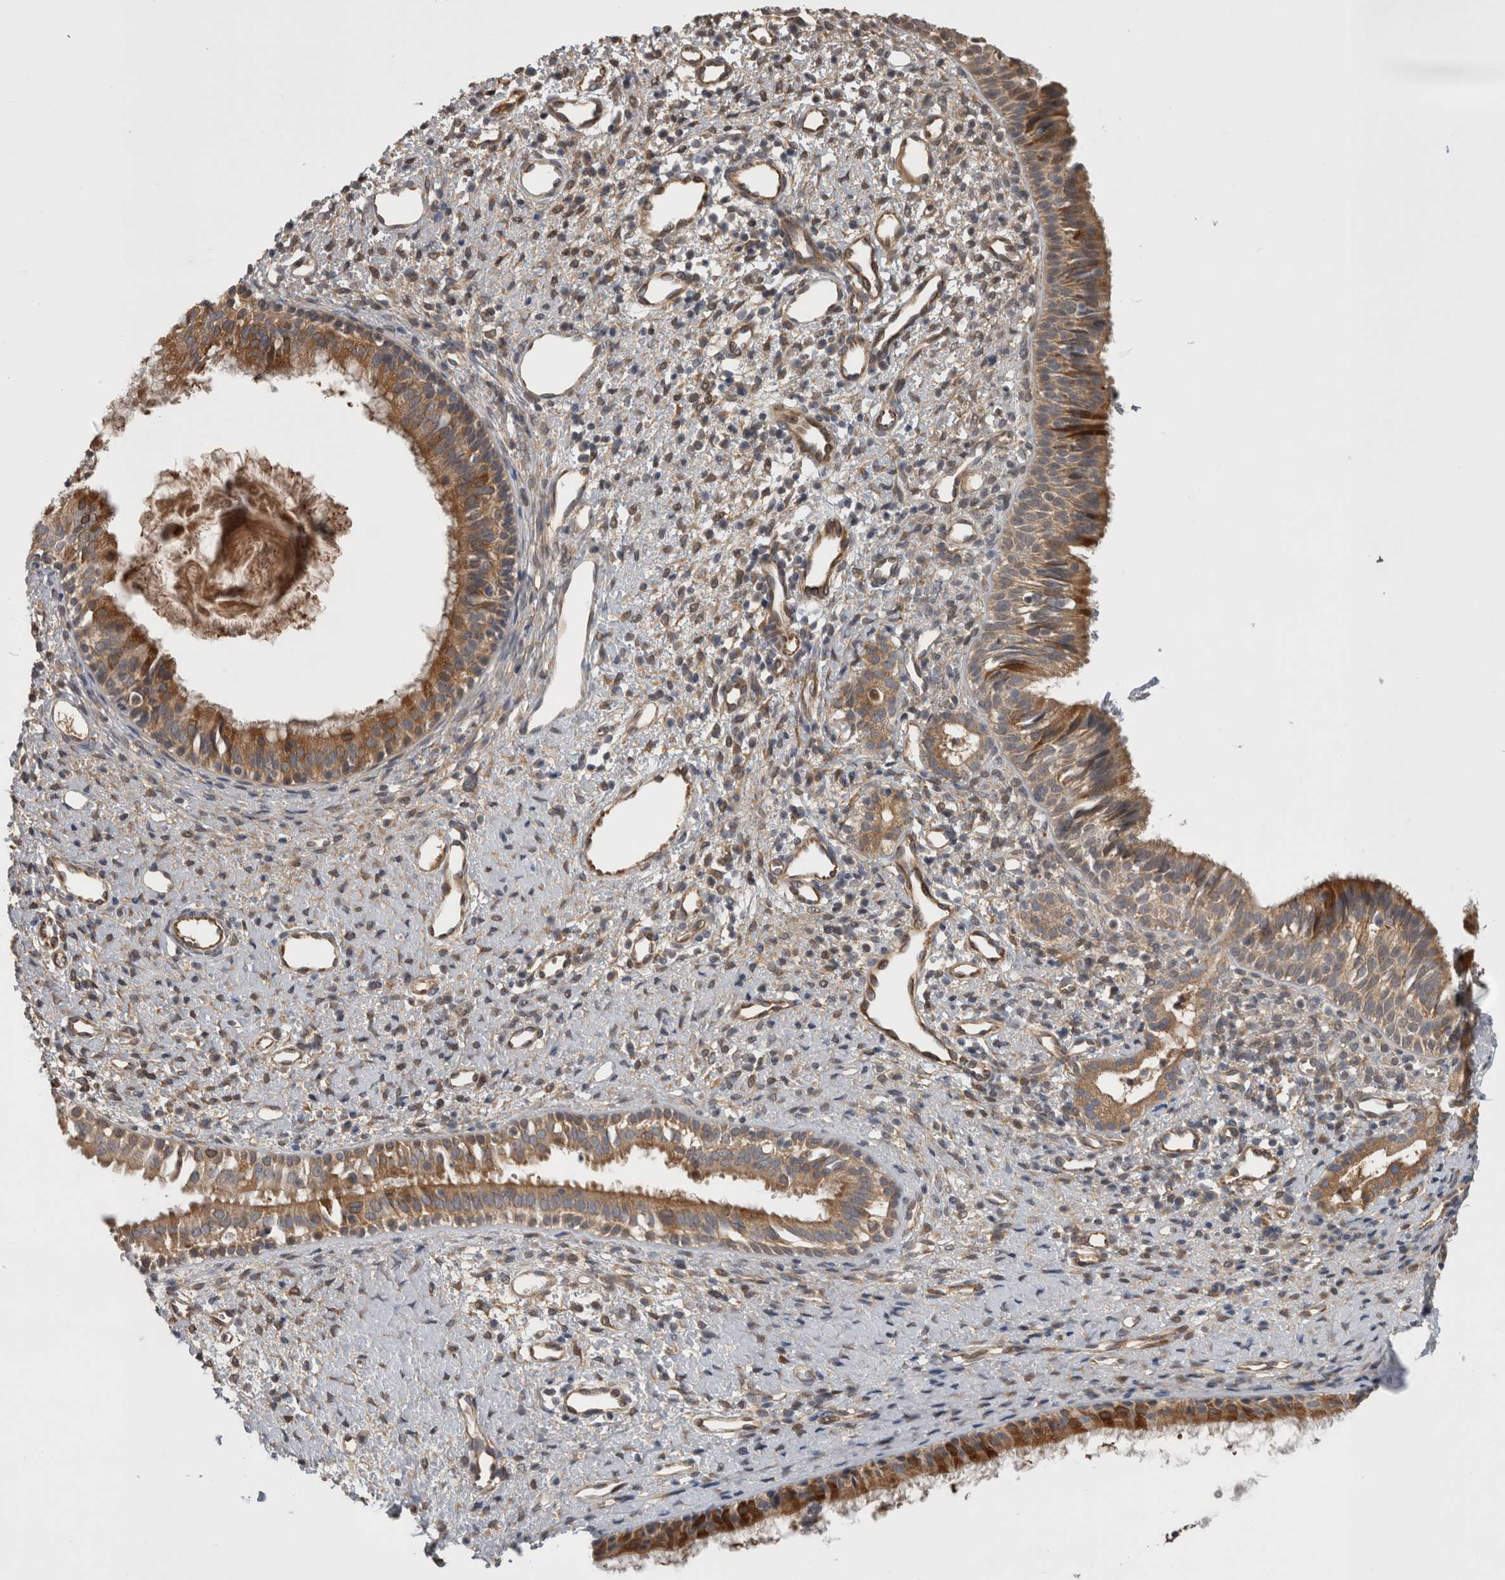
{"staining": {"intensity": "strong", "quantity": ">75%", "location": "cytoplasmic/membranous"}, "tissue": "nasopharynx", "cell_type": "Respiratory epithelial cells", "image_type": "normal", "snomed": [{"axis": "morphology", "description": "Normal tissue, NOS"}, {"axis": "topography", "description": "Nasopharynx"}], "caption": "Immunohistochemical staining of benign human nasopharynx shows >75% levels of strong cytoplasmic/membranous protein staining in about >75% of respiratory epithelial cells.", "gene": "TRMT61B", "patient": {"sex": "male", "age": 22}}